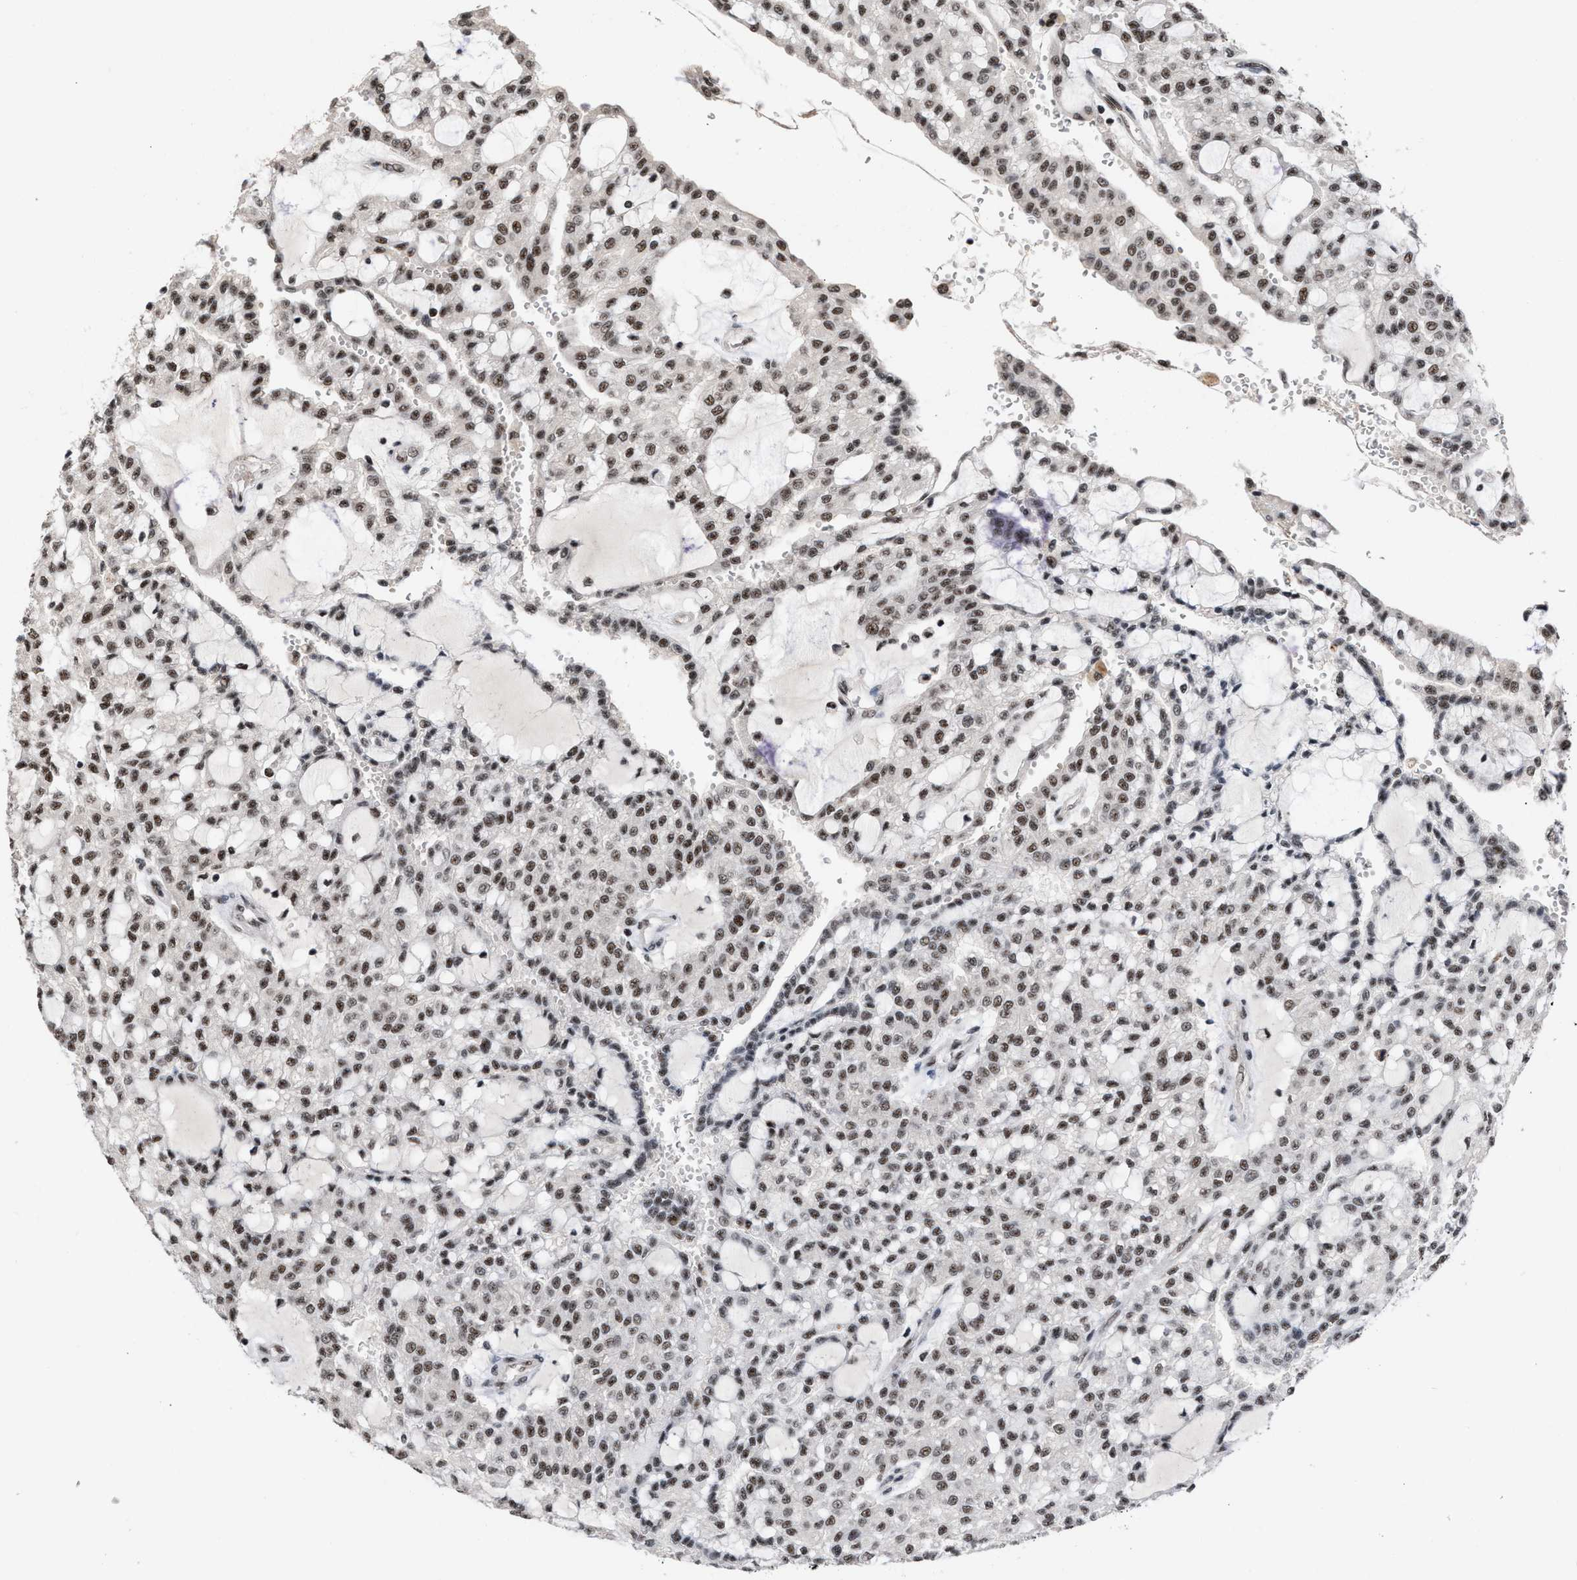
{"staining": {"intensity": "moderate", "quantity": ">75%", "location": "nuclear"}, "tissue": "renal cancer", "cell_type": "Tumor cells", "image_type": "cancer", "snomed": [{"axis": "morphology", "description": "Adenocarcinoma, NOS"}, {"axis": "topography", "description": "Kidney"}], "caption": "Renal cancer stained for a protein (brown) demonstrates moderate nuclear positive expression in about >75% of tumor cells.", "gene": "EIF4A3", "patient": {"sex": "male", "age": 63}}